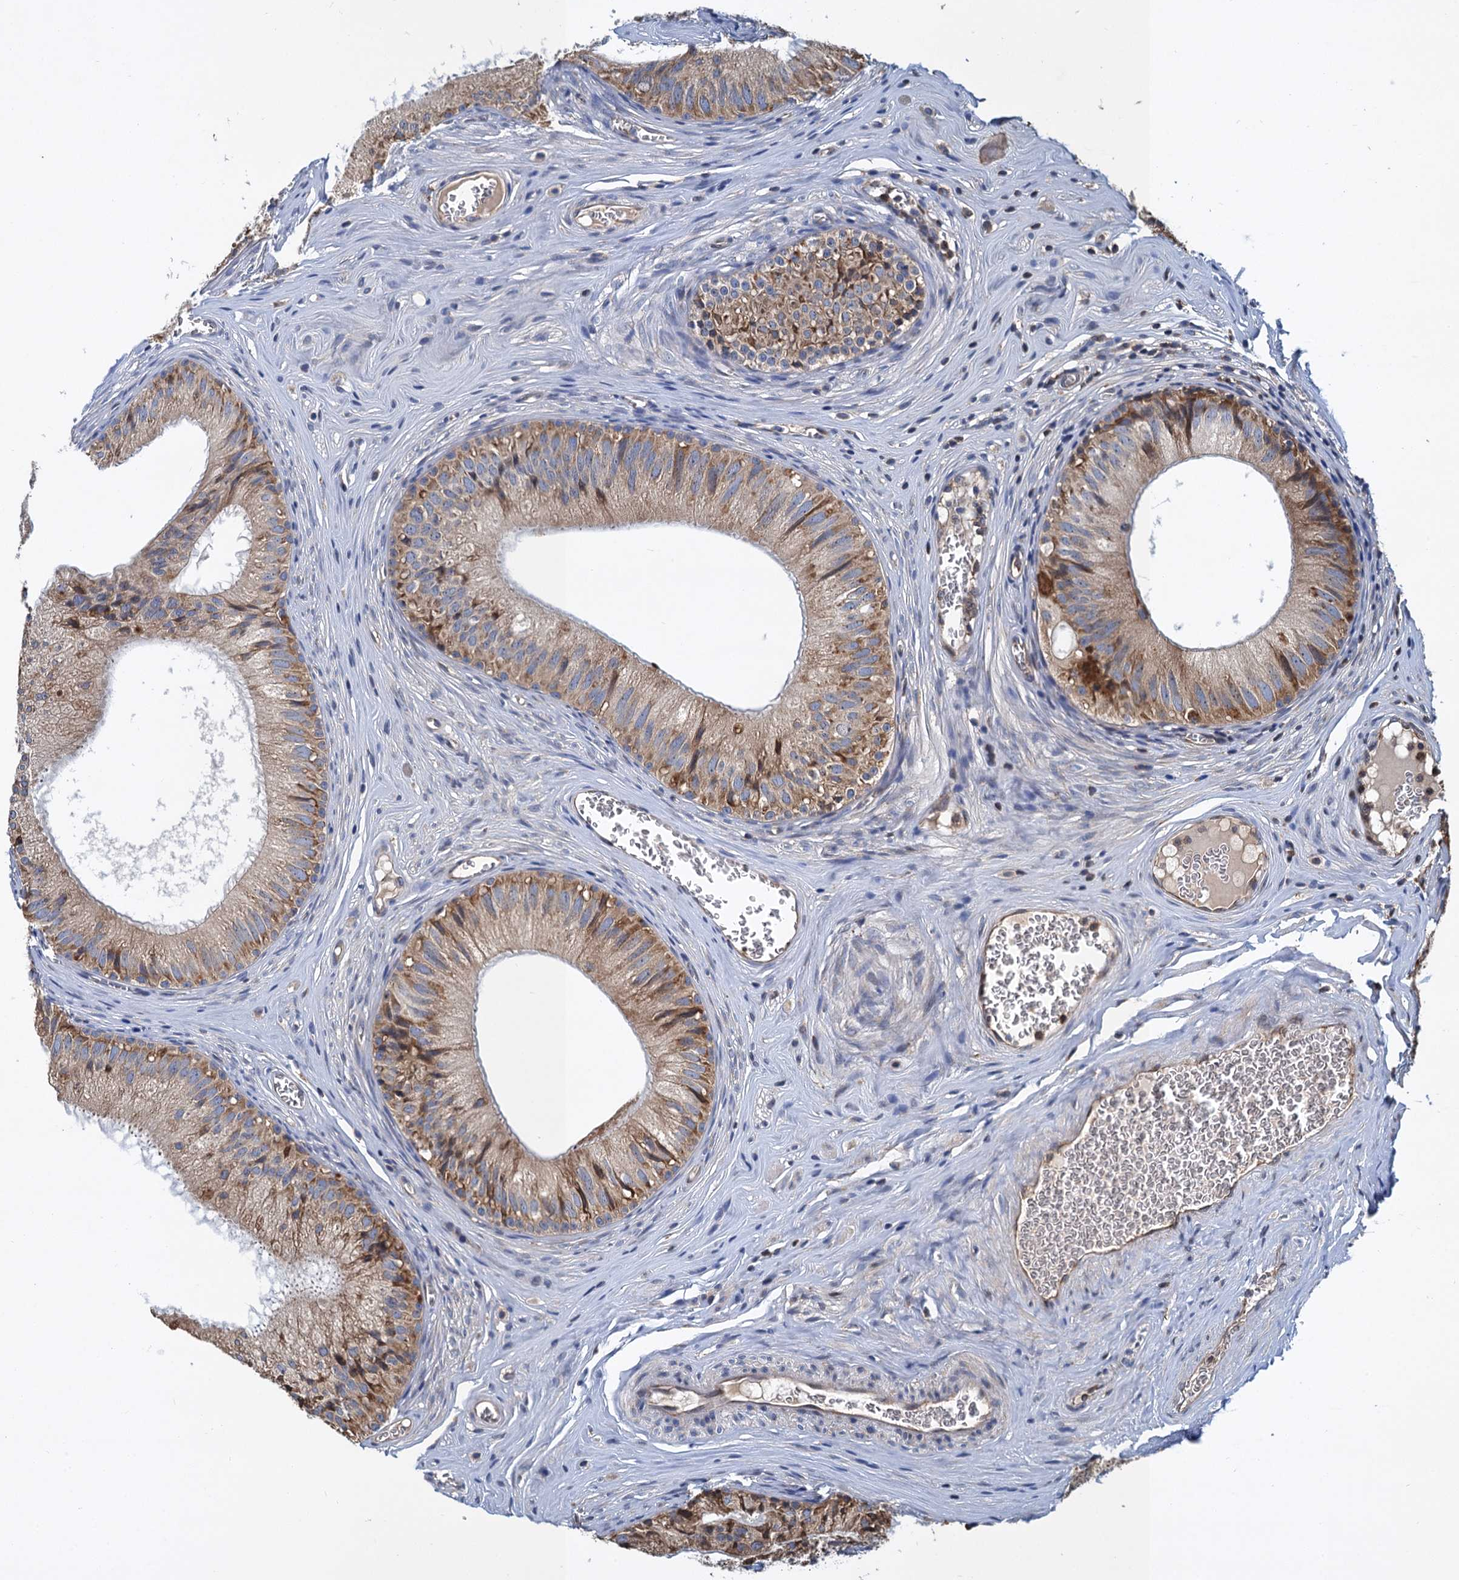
{"staining": {"intensity": "moderate", "quantity": ">75%", "location": "cytoplasmic/membranous"}, "tissue": "epididymis", "cell_type": "Glandular cells", "image_type": "normal", "snomed": [{"axis": "morphology", "description": "Normal tissue, NOS"}, {"axis": "topography", "description": "Epididymis"}], "caption": "This micrograph demonstrates immunohistochemistry staining of normal epididymis, with medium moderate cytoplasmic/membranous staining in about >75% of glandular cells.", "gene": "LINS1", "patient": {"sex": "male", "age": 36}}